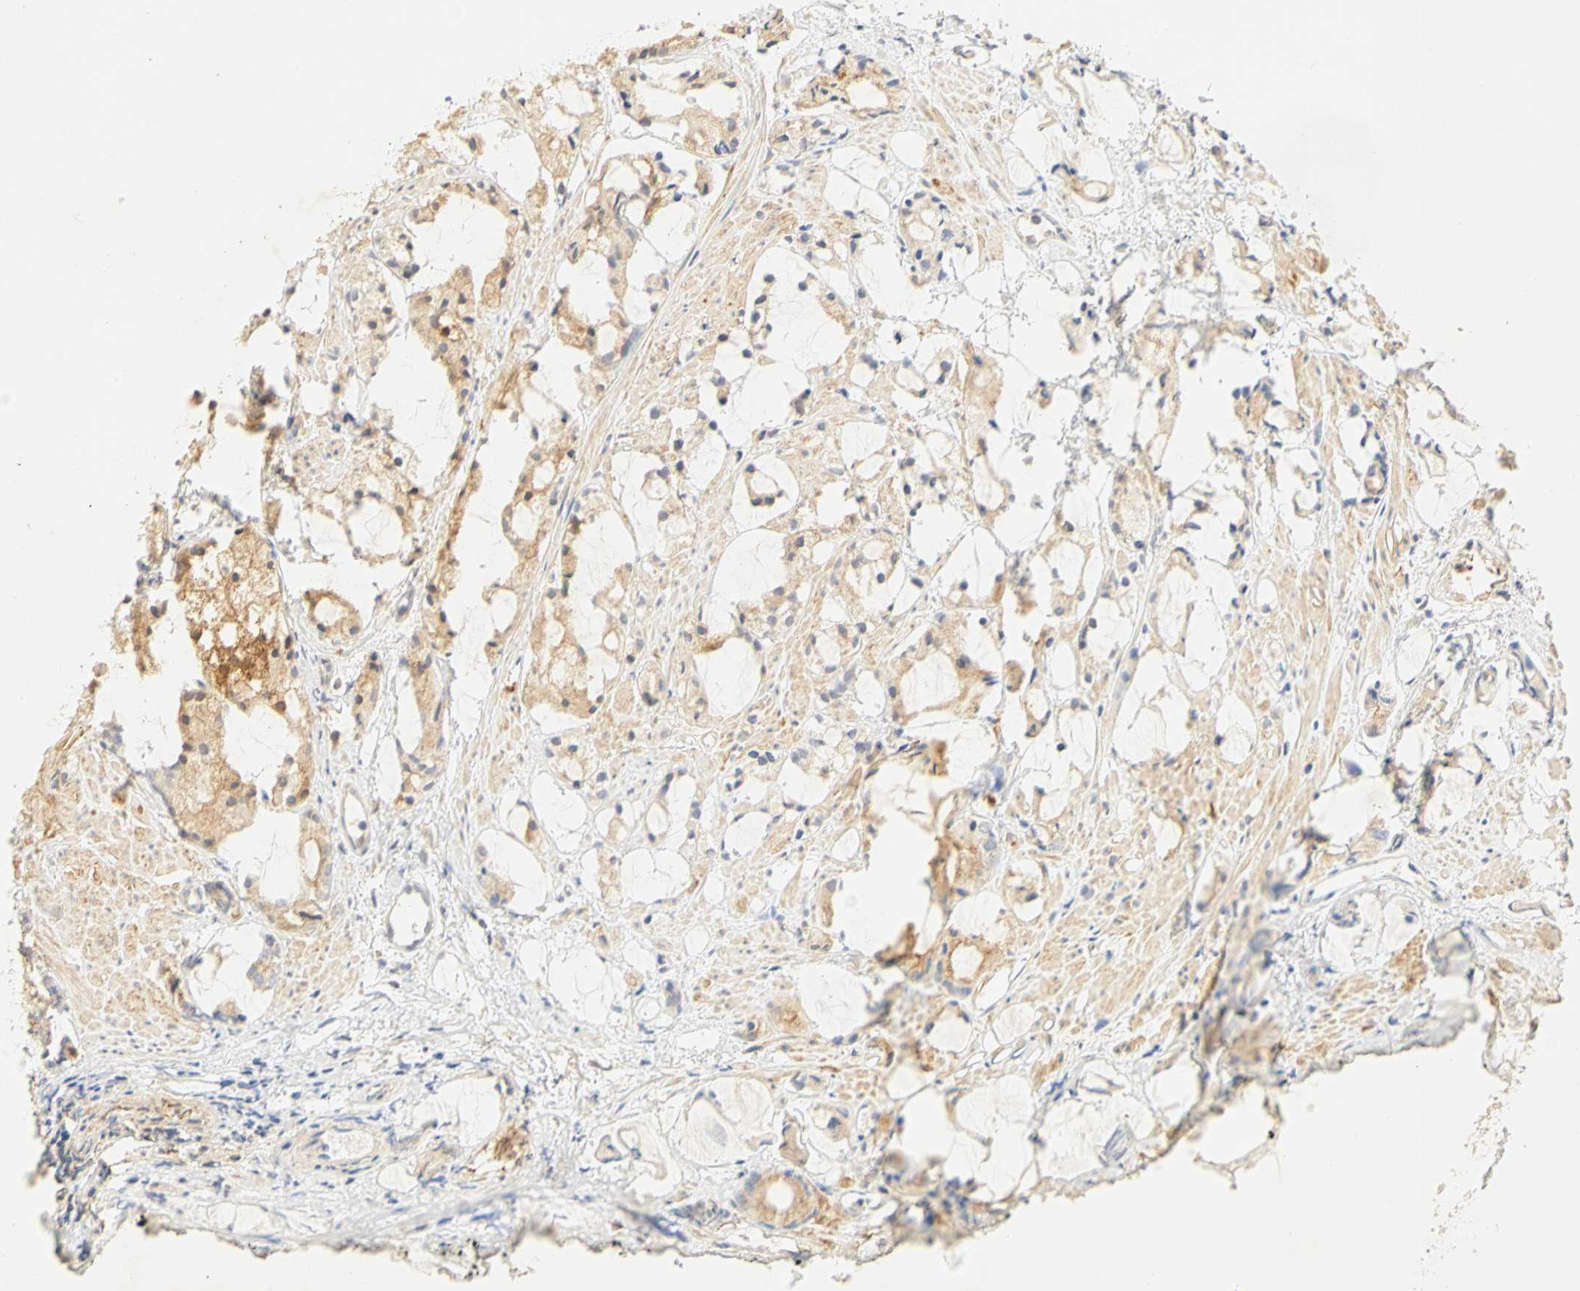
{"staining": {"intensity": "weak", "quantity": ">75%", "location": "cytoplasmic/membranous"}, "tissue": "prostate cancer", "cell_type": "Tumor cells", "image_type": "cancer", "snomed": [{"axis": "morphology", "description": "Adenocarcinoma, High grade"}, {"axis": "topography", "description": "Prostate"}], "caption": "Weak cytoplasmic/membranous positivity is appreciated in about >75% of tumor cells in prostate high-grade adenocarcinoma.", "gene": "GNRH2", "patient": {"sex": "male", "age": 85}}